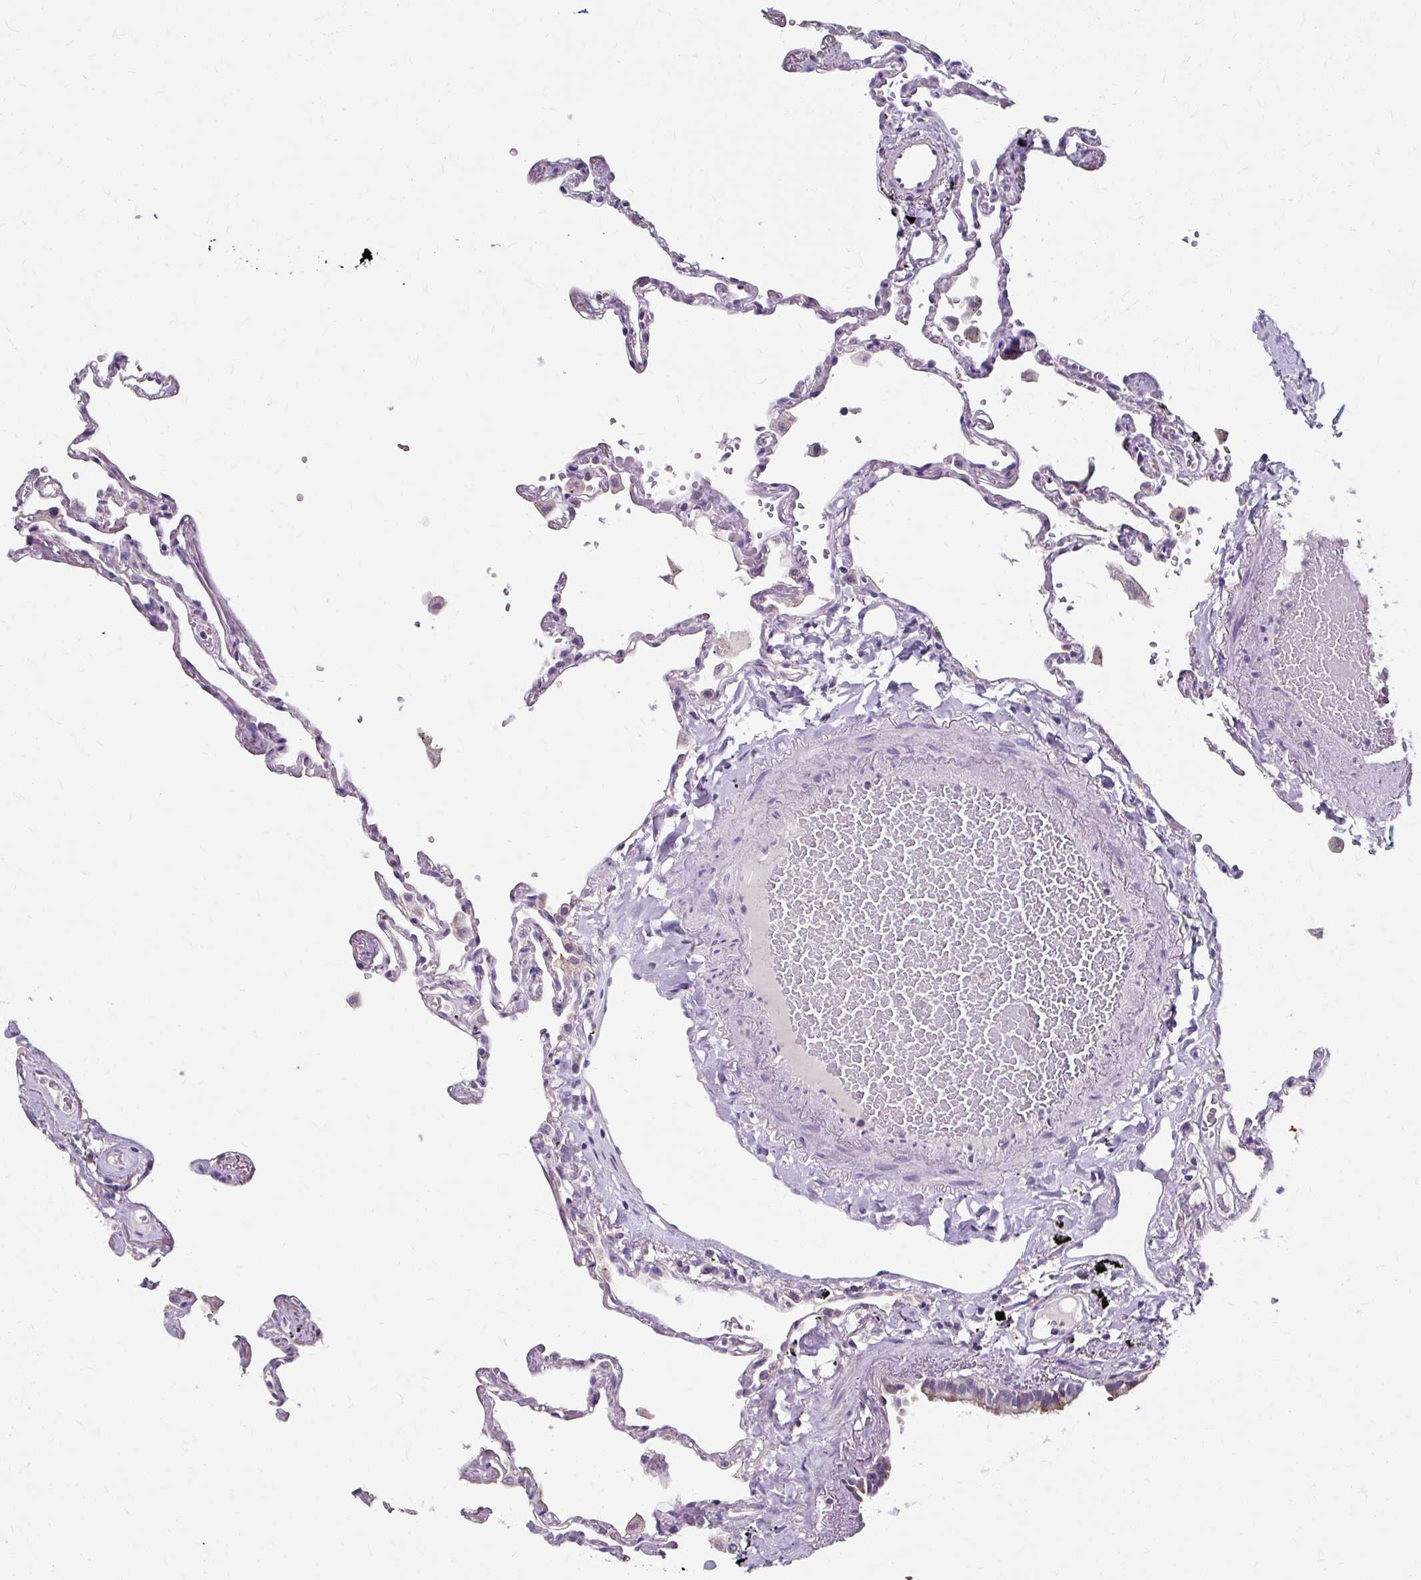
{"staining": {"intensity": "weak", "quantity": "<25%", "location": "nuclear"}, "tissue": "lung", "cell_type": "Alveolar cells", "image_type": "normal", "snomed": [{"axis": "morphology", "description": "Normal tissue, NOS"}, {"axis": "topography", "description": "Lung"}], "caption": "Alveolar cells show no significant staining in benign lung.", "gene": "KLHL24", "patient": {"sex": "female", "age": 67}}